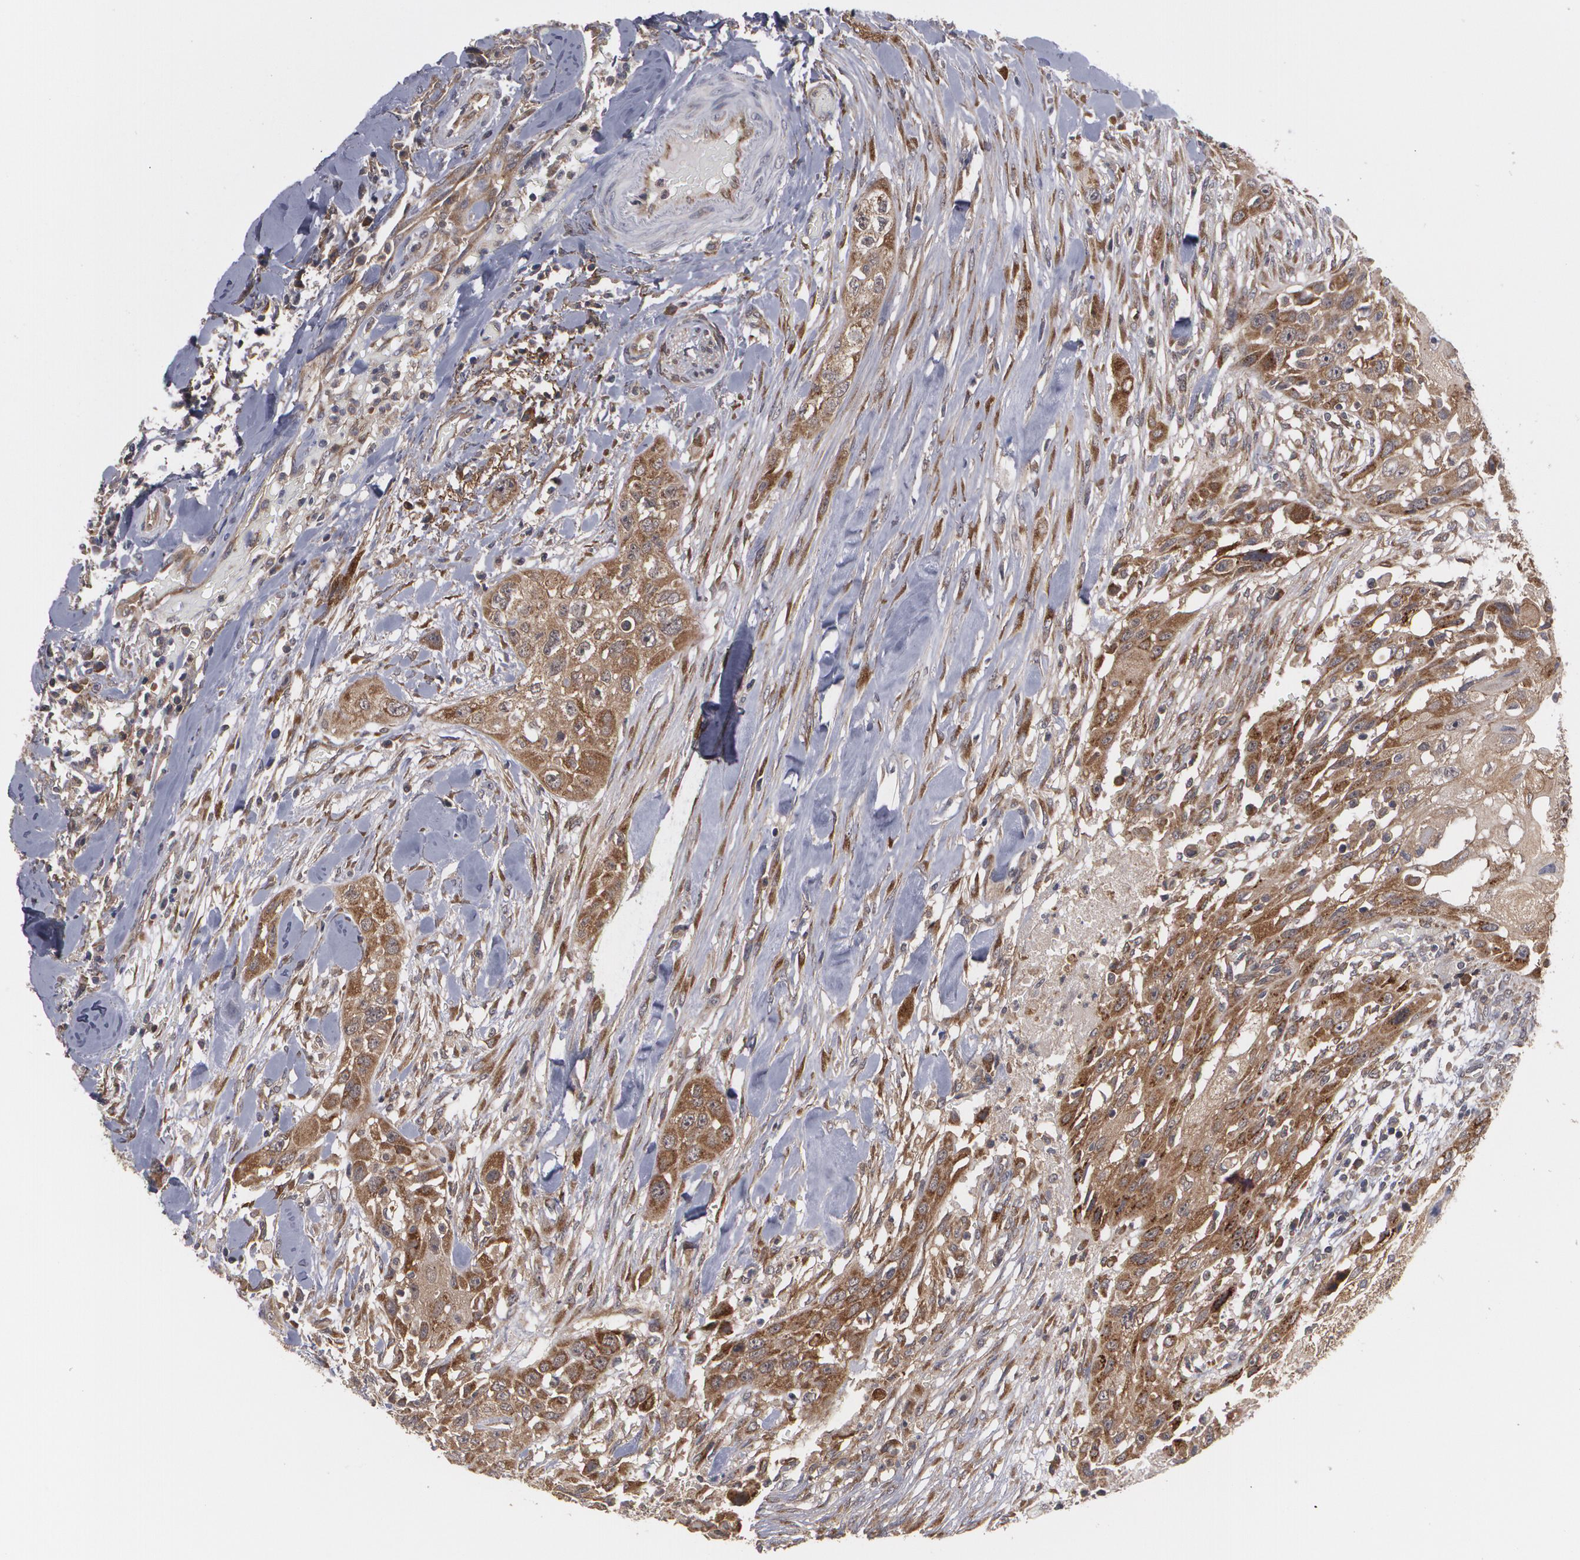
{"staining": {"intensity": "moderate", "quantity": "<25%", "location": "cytoplasmic/membranous"}, "tissue": "head and neck cancer", "cell_type": "Tumor cells", "image_type": "cancer", "snomed": [{"axis": "morphology", "description": "Neoplasm, malignant, NOS"}, {"axis": "topography", "description": "Salivary gland"}, {"axis": "topography", "description": "Head-Neck"}], "caption": "Immunohistochemical staining of human head and neck cancer (neoplasm (malignant)) reveals moderate cytoplasmic/membranous protein staining in about <25% of tumor cells.", "gene": "BMP6", "patient": {"sex": "male", "age": 43}}